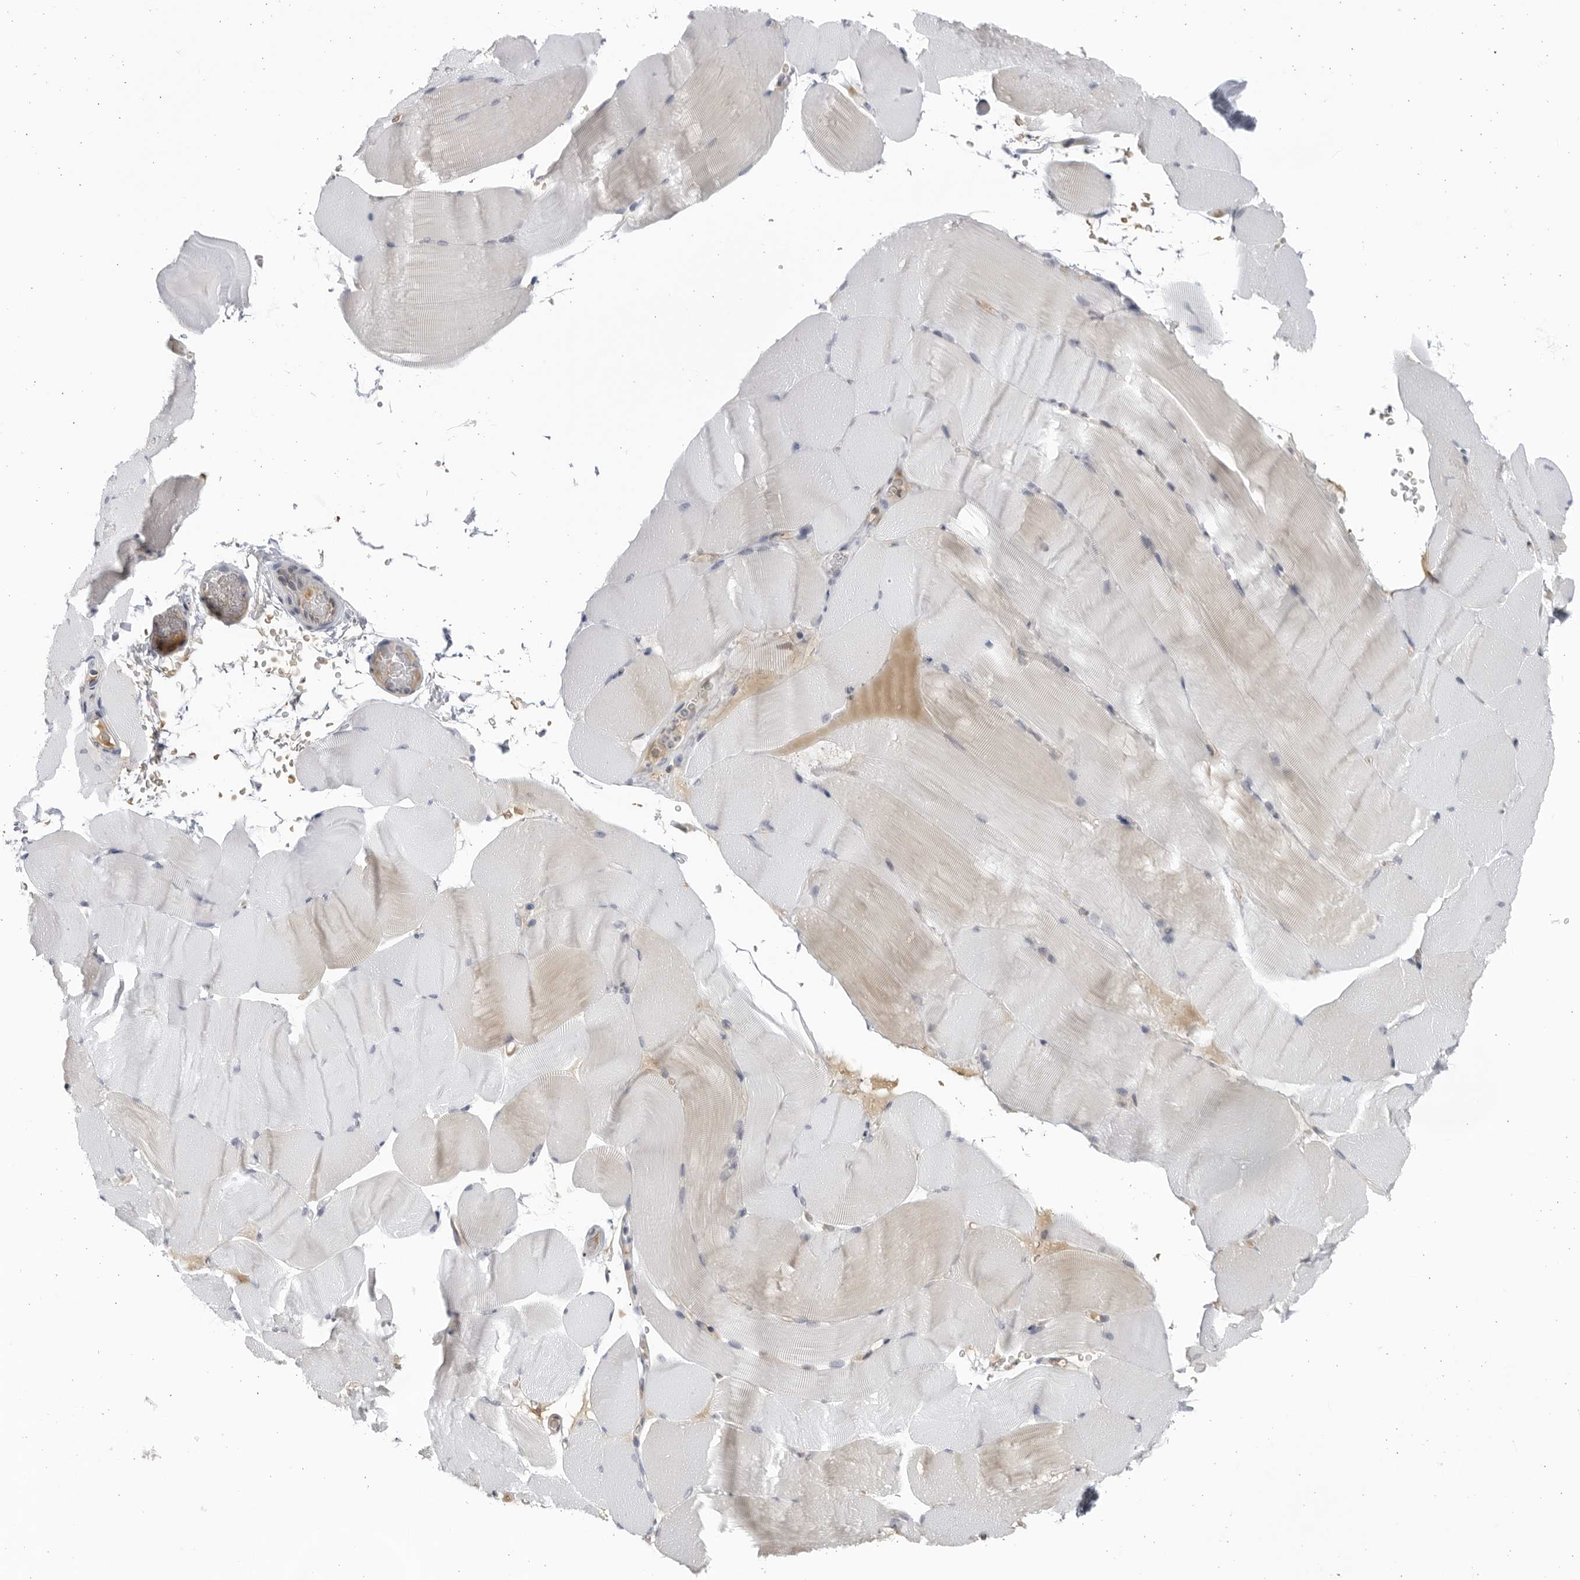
{"staining": {"intensity": "weak", "quantity": "<25%", "location": "cytoplasmic/membranous"}, "tissue": "skeletal muscle", "cell_type": "Myocytes", "image_type": "normal", "snomed": [{"axis": "morphology", "description": "Normal tissue, NOS"}, {"axis": "topography", "description": "Skeletal muscle"}, {"axis": "topography", "description": "Parathyroid gland"}], "caption": "Benign skeletal muscle was stained to show a protein in brown. There is no significant staining in myocytes.", "gene": "BMP2K", "patient": {"sex": "female", "age": 37}}